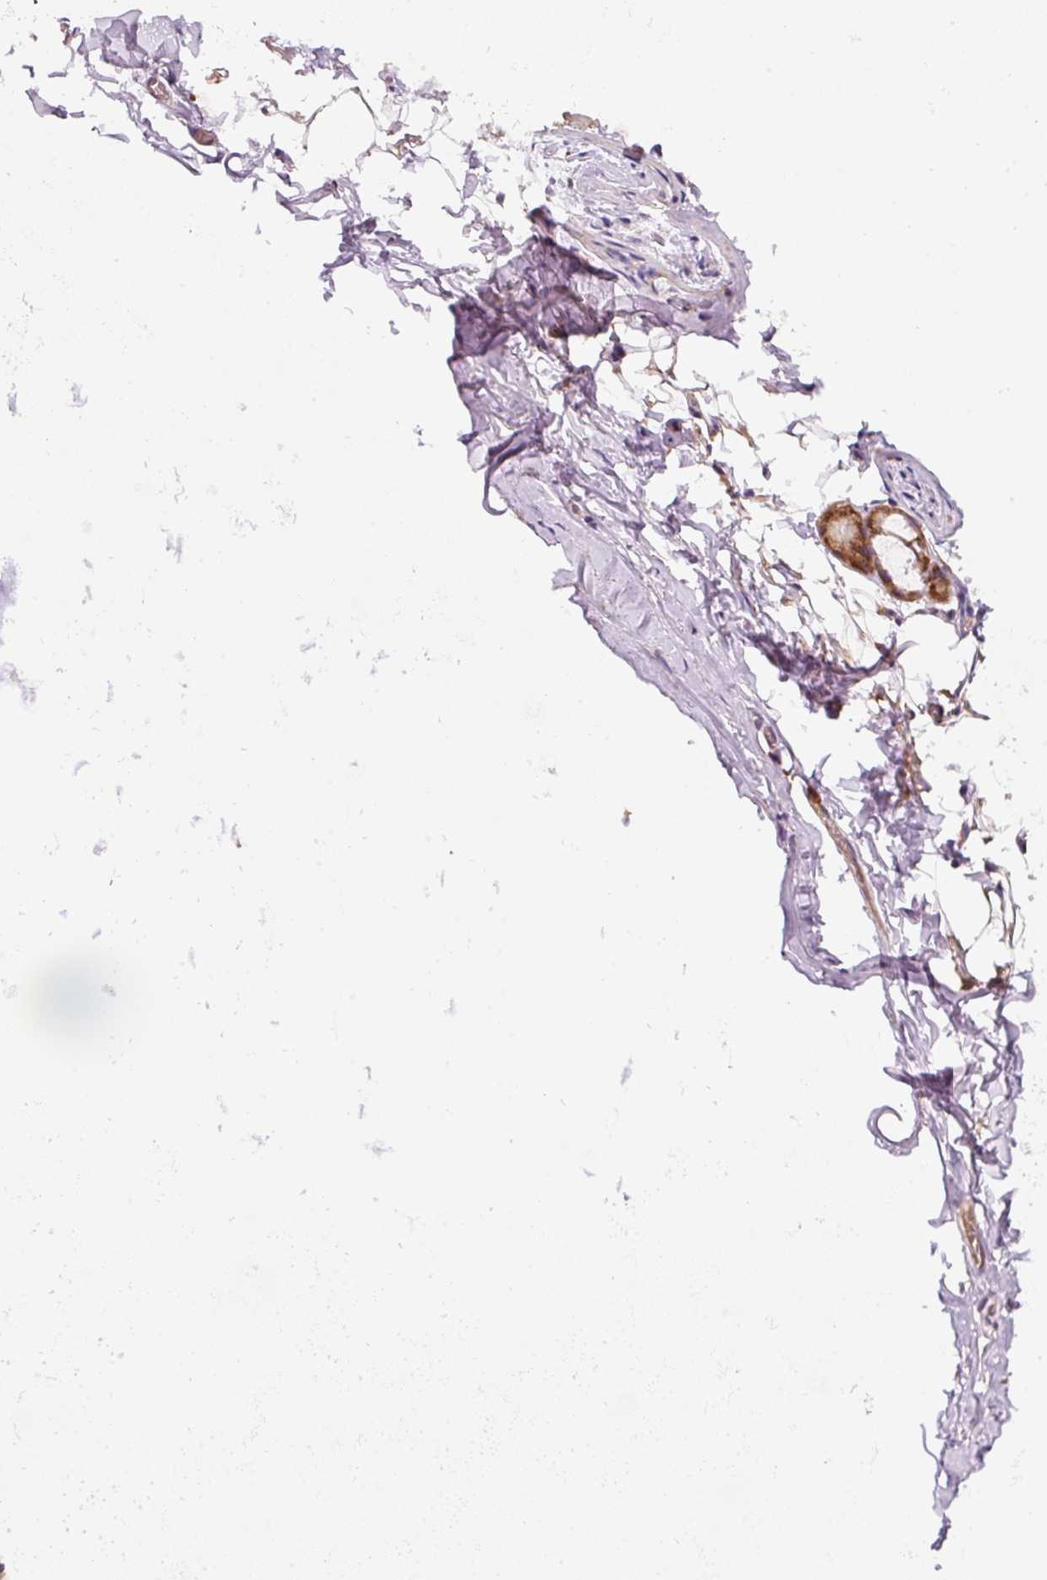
{"staining": {"intensity": "weak", "quantity": ">75%", "location": "cytoplasmic/membranous"}, "tissue": "adipose tissue", "cell_type": "Adipocytes", "image_type": "normal", "snomed": [{"axis": "morphology", "description": "Normal tissue, NOS"}, {"axis": "topography", "description": "Cartilage tissue"}, {"axis": "topography", "description": "Bronchus"}, {"axis": "topography", "description": "Peripheral nerve tissue"}], "caption": "The micrograph shows staining of benign adipose tissue, revealing weak cytoplasmic/membranous protein expression (brown color) within adipocytes. The staining is performed using DAB brown chromogen to label protein expression. The nuclei are counter-stained blue using hematoxylin.", "gene": "EIF2S2", "patient": {"sex": "male", "age": 67}}